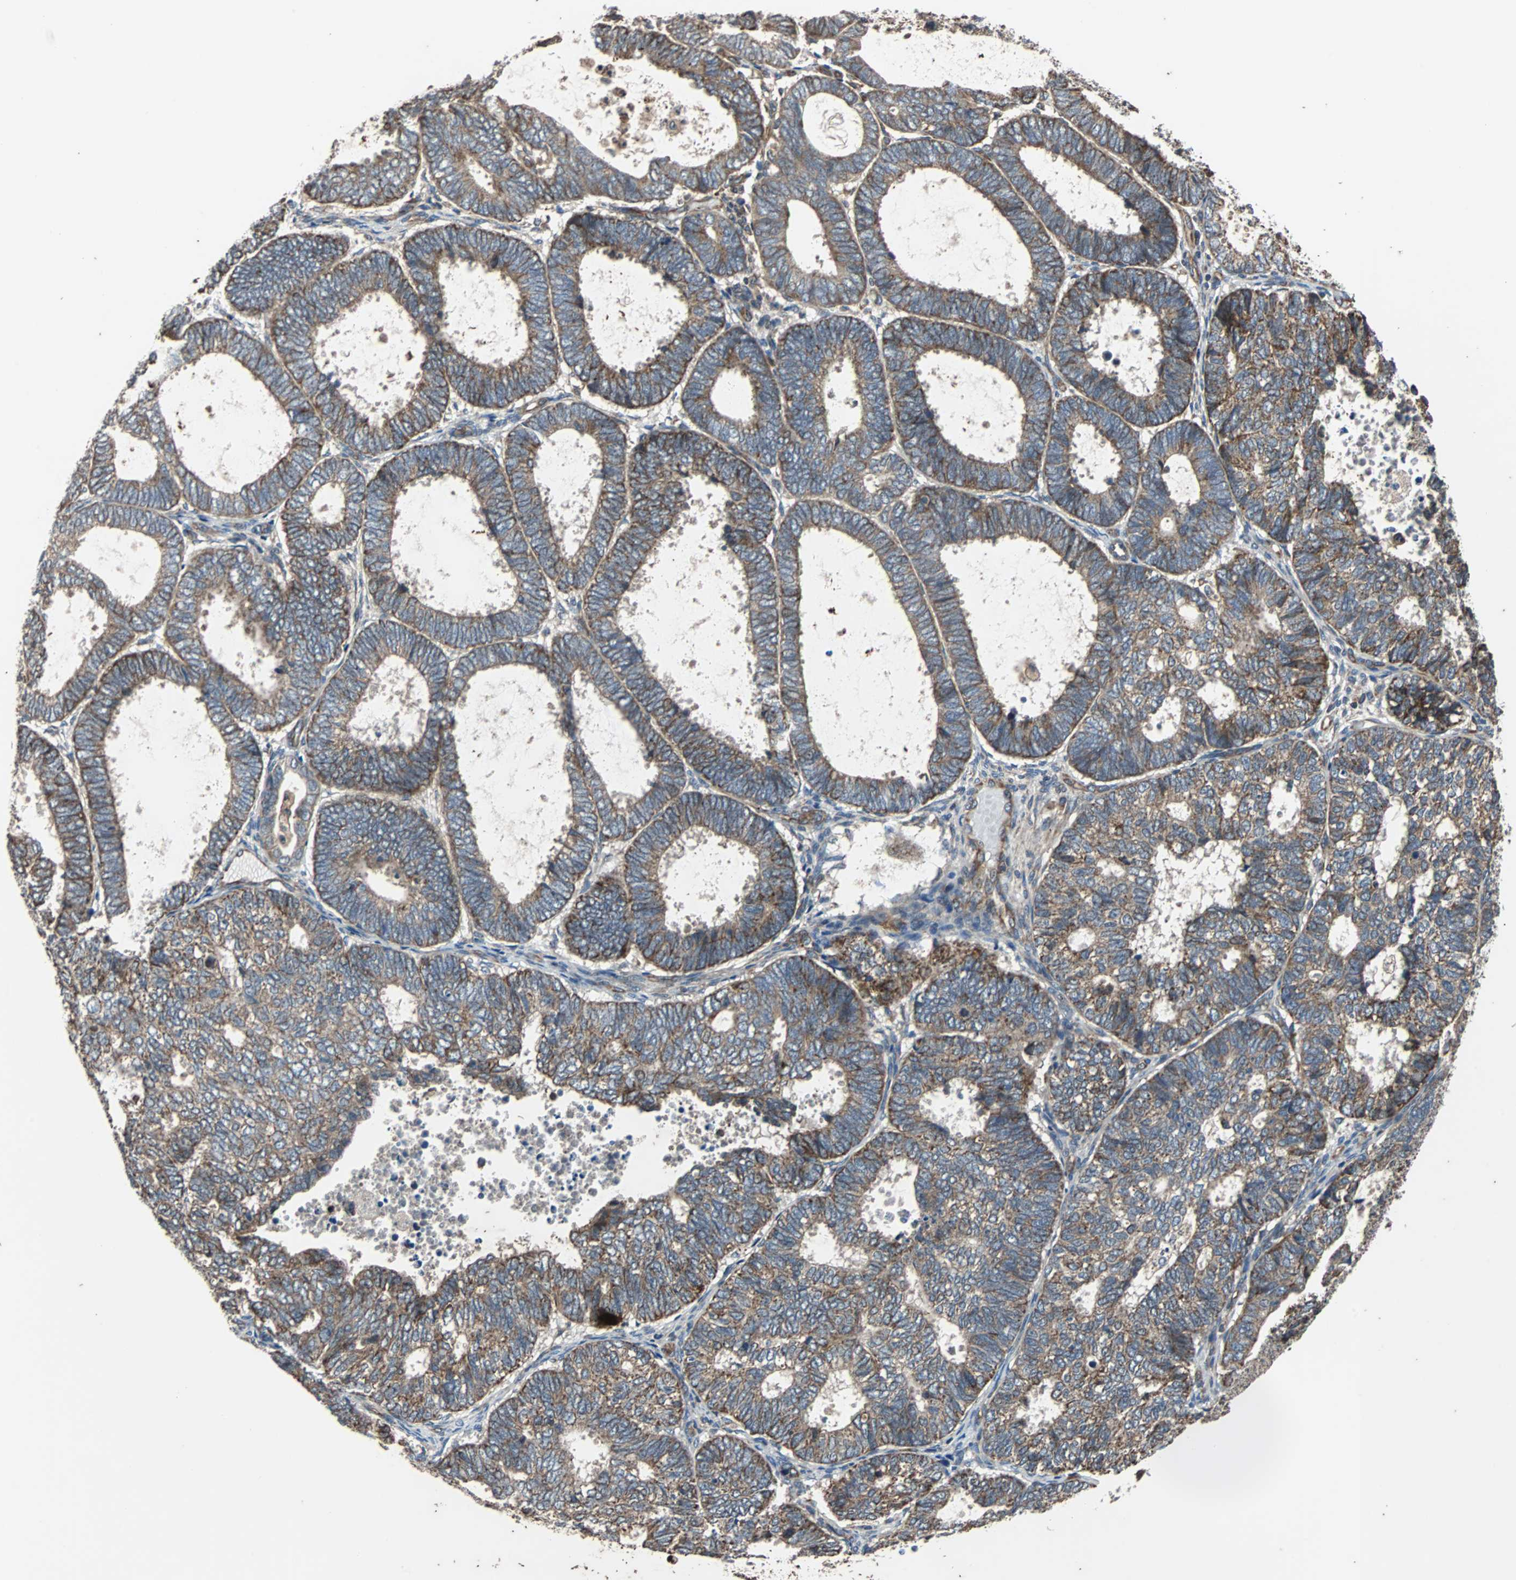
{"staining": {"intensity": "moderate", "quantity": ">75%", "location": "cytoplasmic/membranous"}, "tissue": "endometrial cancer", "cell_type": "Tumor cells", "image_type": "cancer", "snomed": [{"axis": "morphology", "description": "Adenocarcinoma, NOS"}, {"axis": "topography", "description": "Uterus"}], "caption": "Immunohistochemistry photomicrograph of neoplastic tissue: adenocarcinoma (endometrial) stained using immunohistochemistry (IHC) shows medium levels of moderate protein expression localized specifically in the cytoplasmic/membranous of tumor cells, appearing as a cytoplasmic/membranous brown color.", "gene": "ACTR3", "patient": {"sex": "female", "age": 60}}